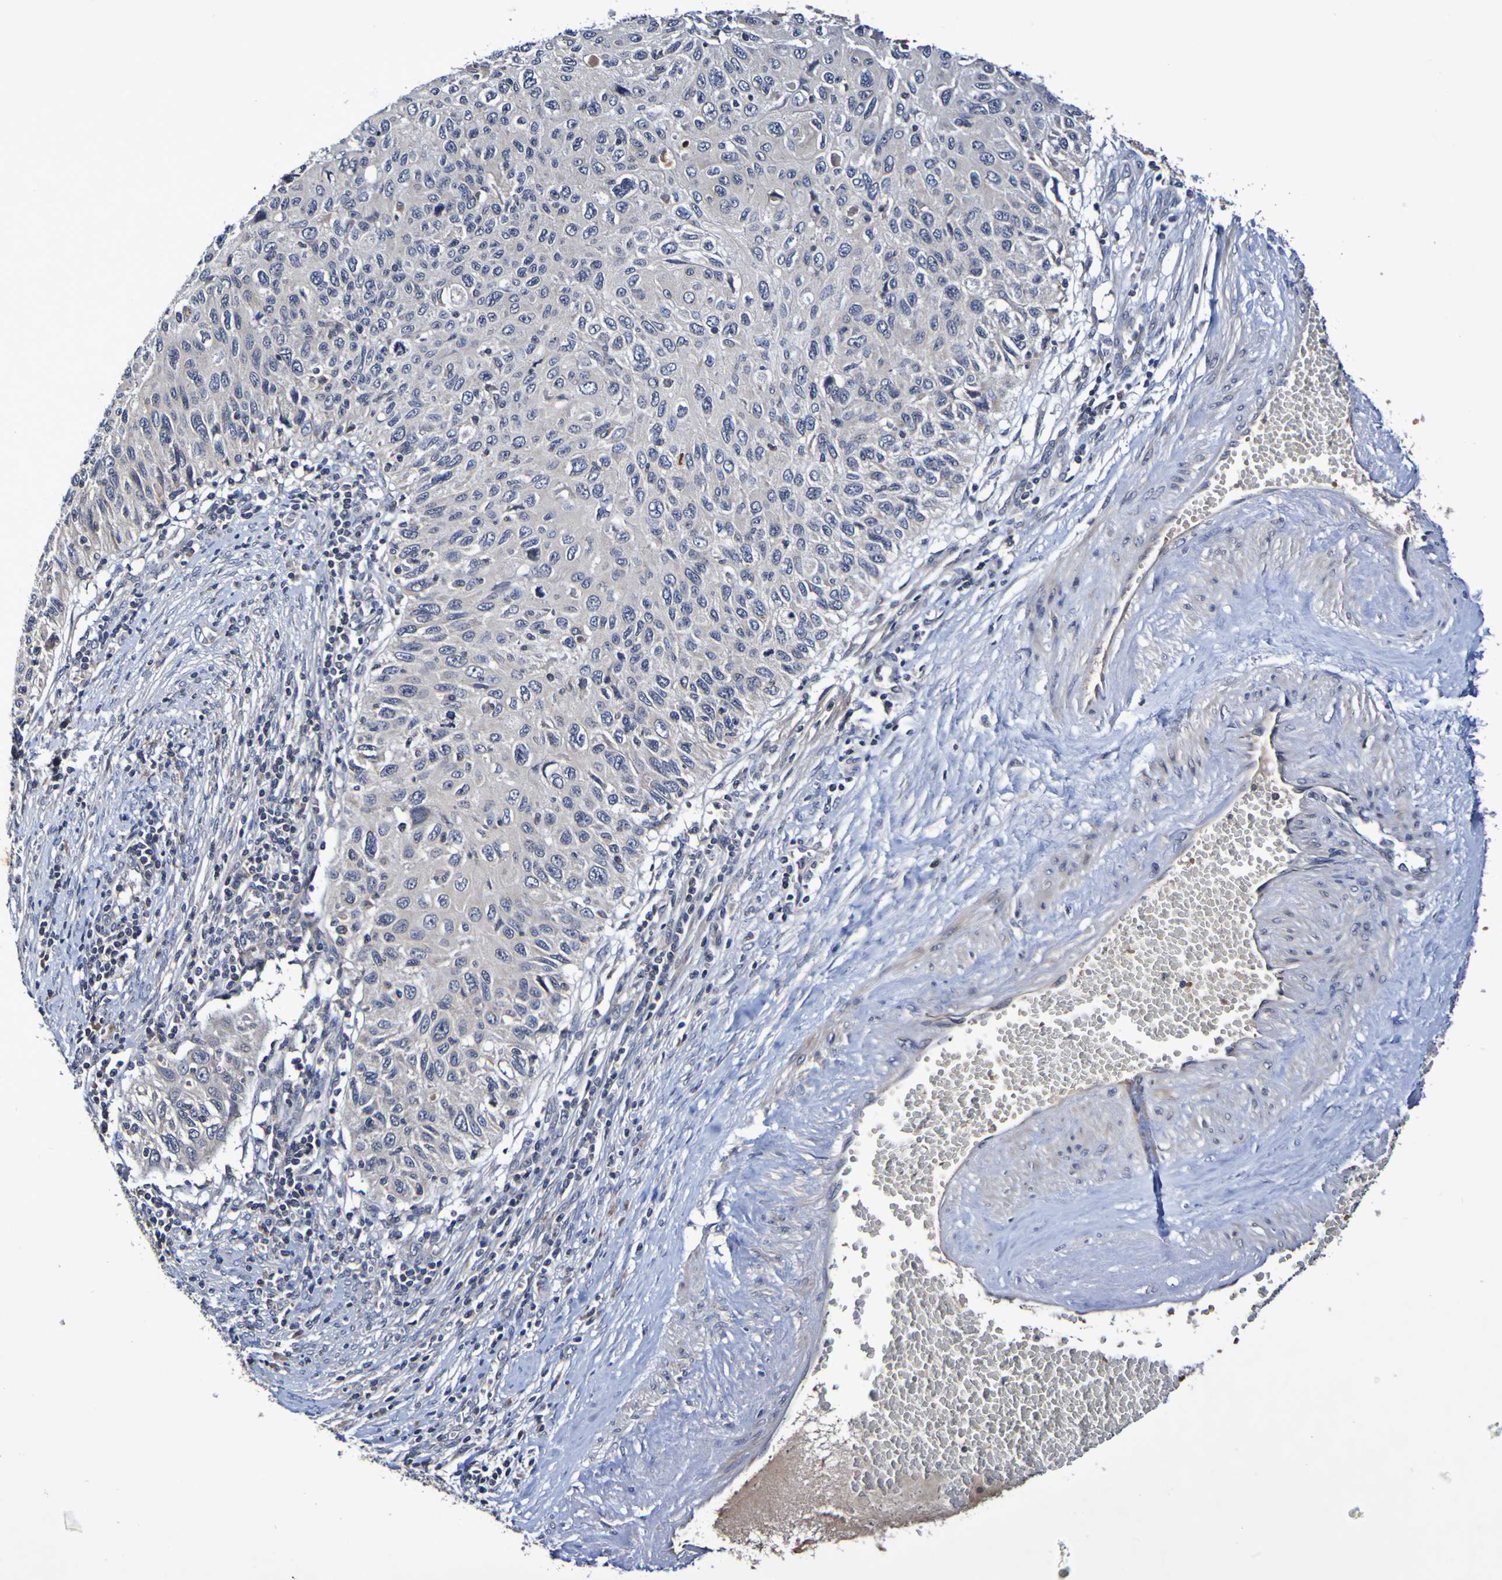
{"staining": {"intensity": "negative", "quantity": "none", "location": "none"}, "tissue": "cervical cancer", "cell_type": "Tumor cells", "image_type": "cancer", "snomed": [{"axis": "morphology", "description": "Squamous cell carcinoma, NOS"}, {"axis": "topography", "description": "Cervix"}], "caption": "This is an immunohistochemistry (IHC) image of cervical squamous cell carcinoma. There is no expression in tumor cells.", "gene": "PTP4A2", "patient": {"sex": "female", "age": 70}}